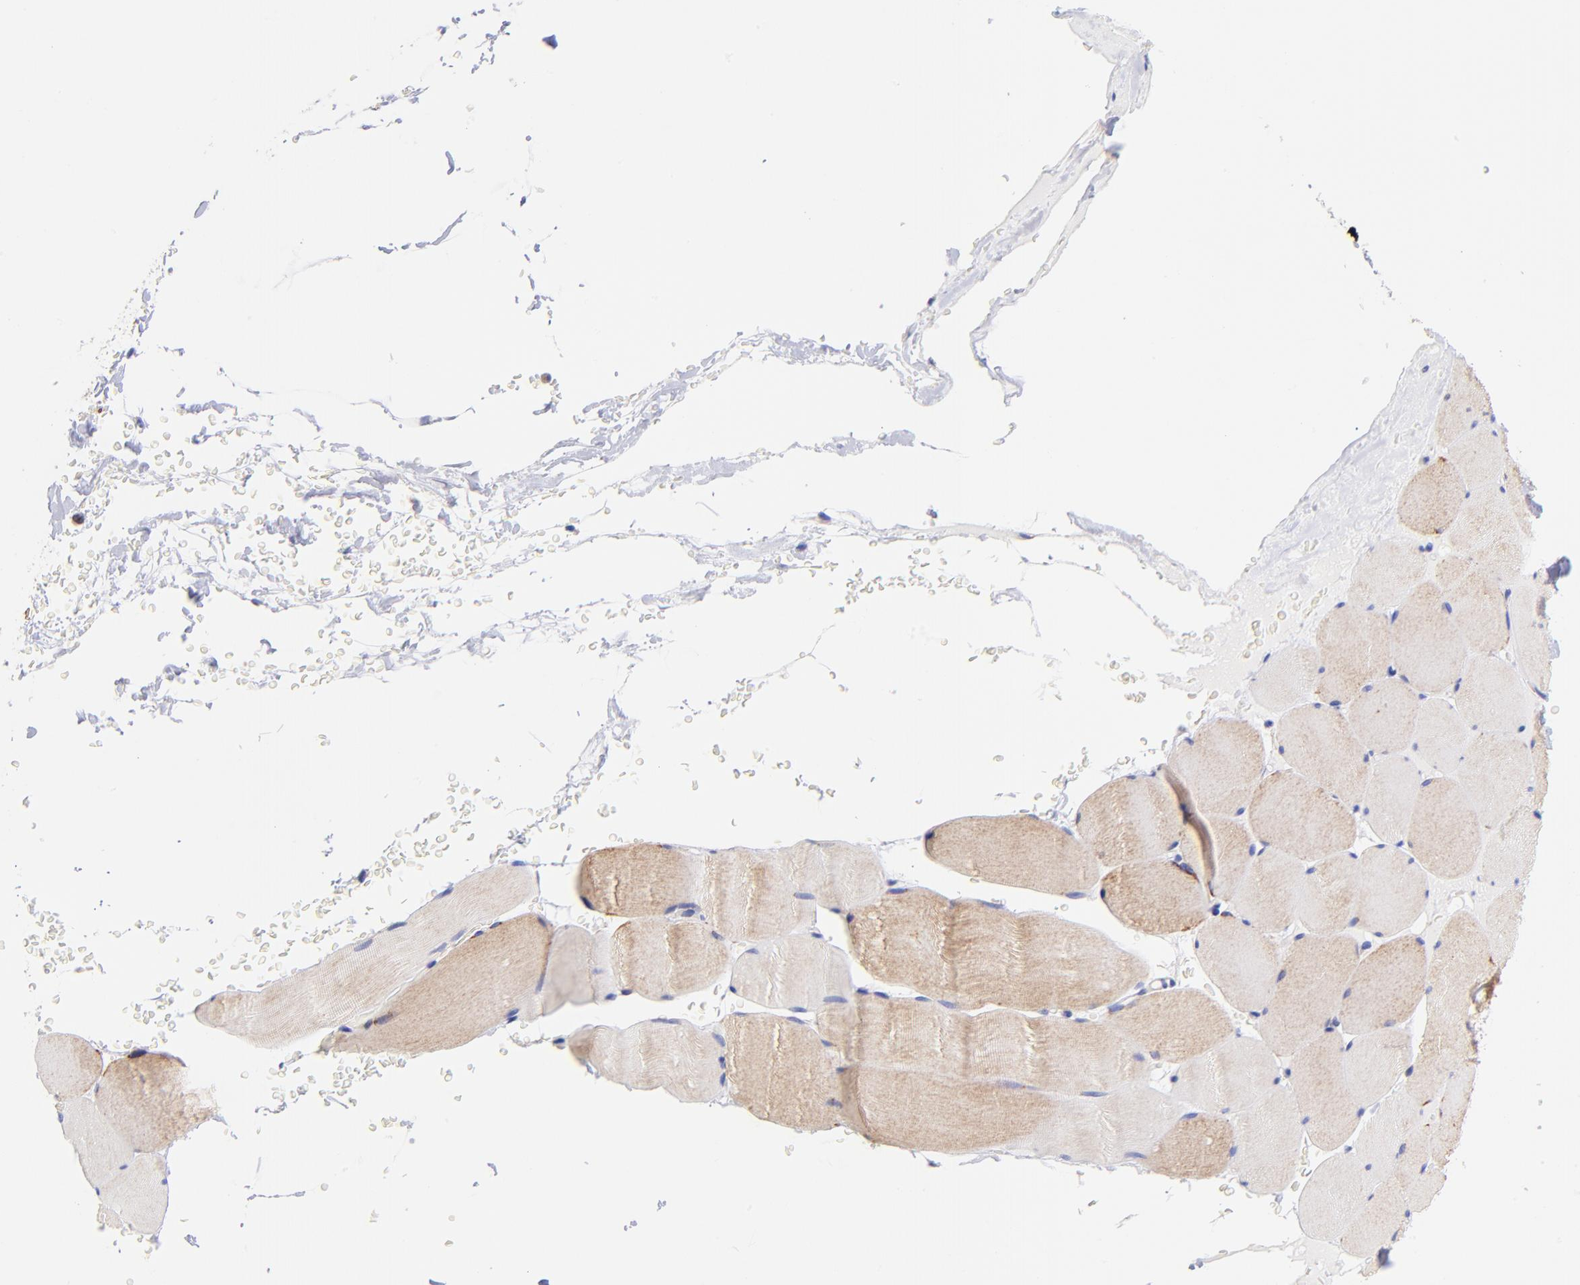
{"staining": {"intensity": "moderate", "quantity": ">75%", "location": "cytoplasmic/membranous"}, "tissue": "skeletal muscle", "cell_type": "Myocytes", "image_type": "normal", "snomed": [{"axis": "morphology", "description": "Normal tissue, NOS"}, {"axis": "topography", "description": "Skeletal muscle"}], "caption": "Immunohistochemistry histopathology image of unremarkable skeletal muscle: human skeletal muscle stained using IHC demonstrates medium levels of moderate protein expression localized specifically in the cytoplasmic/membranous of myocytes, appearing as a cytoplasmic/membranous brown color.", "gene": "NDUFB7", "patient": {"sex": "male", "age": 62}}